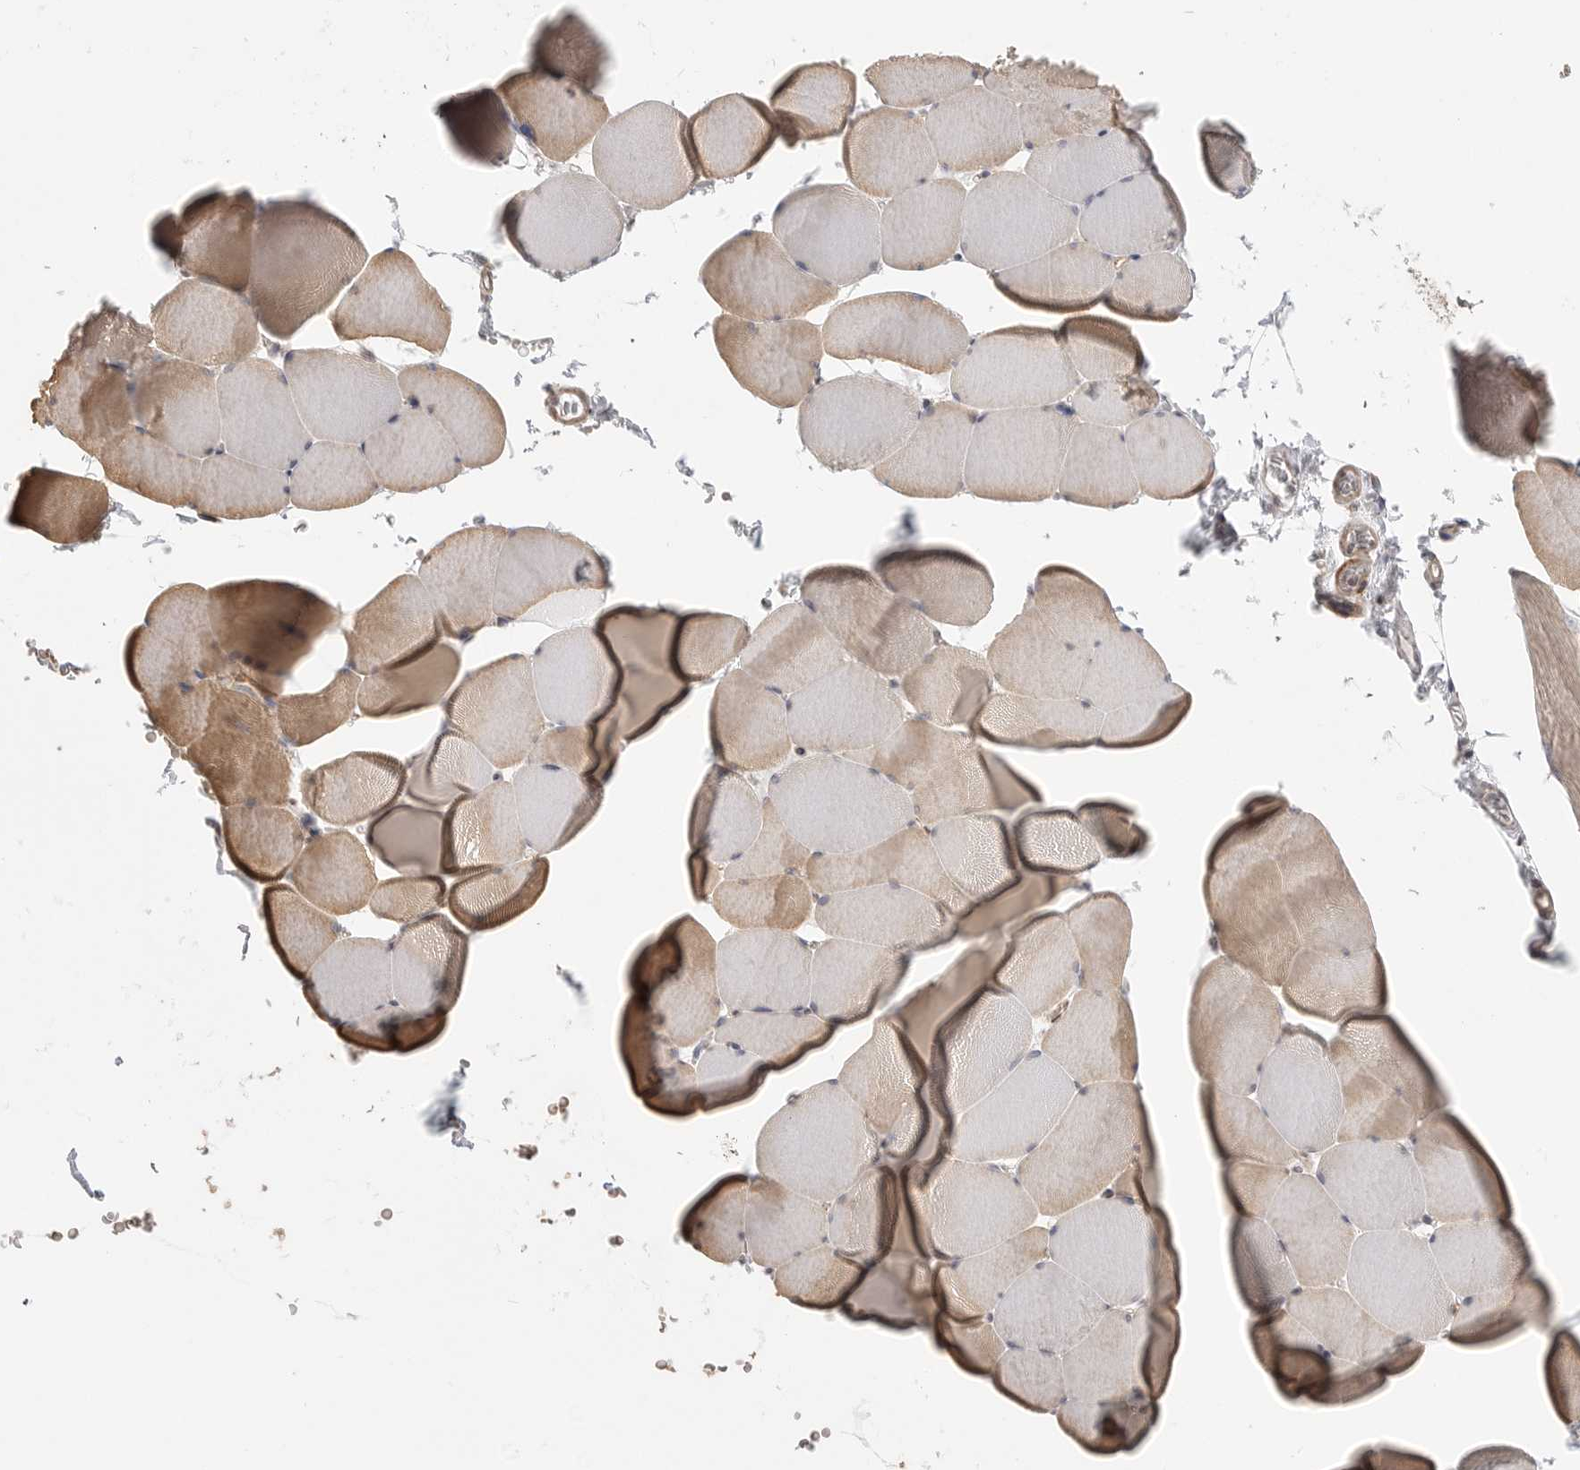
{"staining": {"intensity": "weak", "quantity": ">75%", "location": "cytoplasmic/membranous"}, "tissue": "skeletal muscle", "cell_type": "Myocytes", "image_type": "normal", "snomed": [{"axis": "morphology", "description": "Normal tissue, NOS"}, {"axis": "topography", "description": "Skeletal muscle"}], "caption": "Normal skeletal muscle exhibits weak cytoplasmic/membranous staining in about >75% of myocytes, visualized by immunohistochemistry. Immunohistochemistry stains the protein in brown and the nuclei are stained blue.", "gene": "CERS2", "patient": {"sex": "male", "age": 62}}